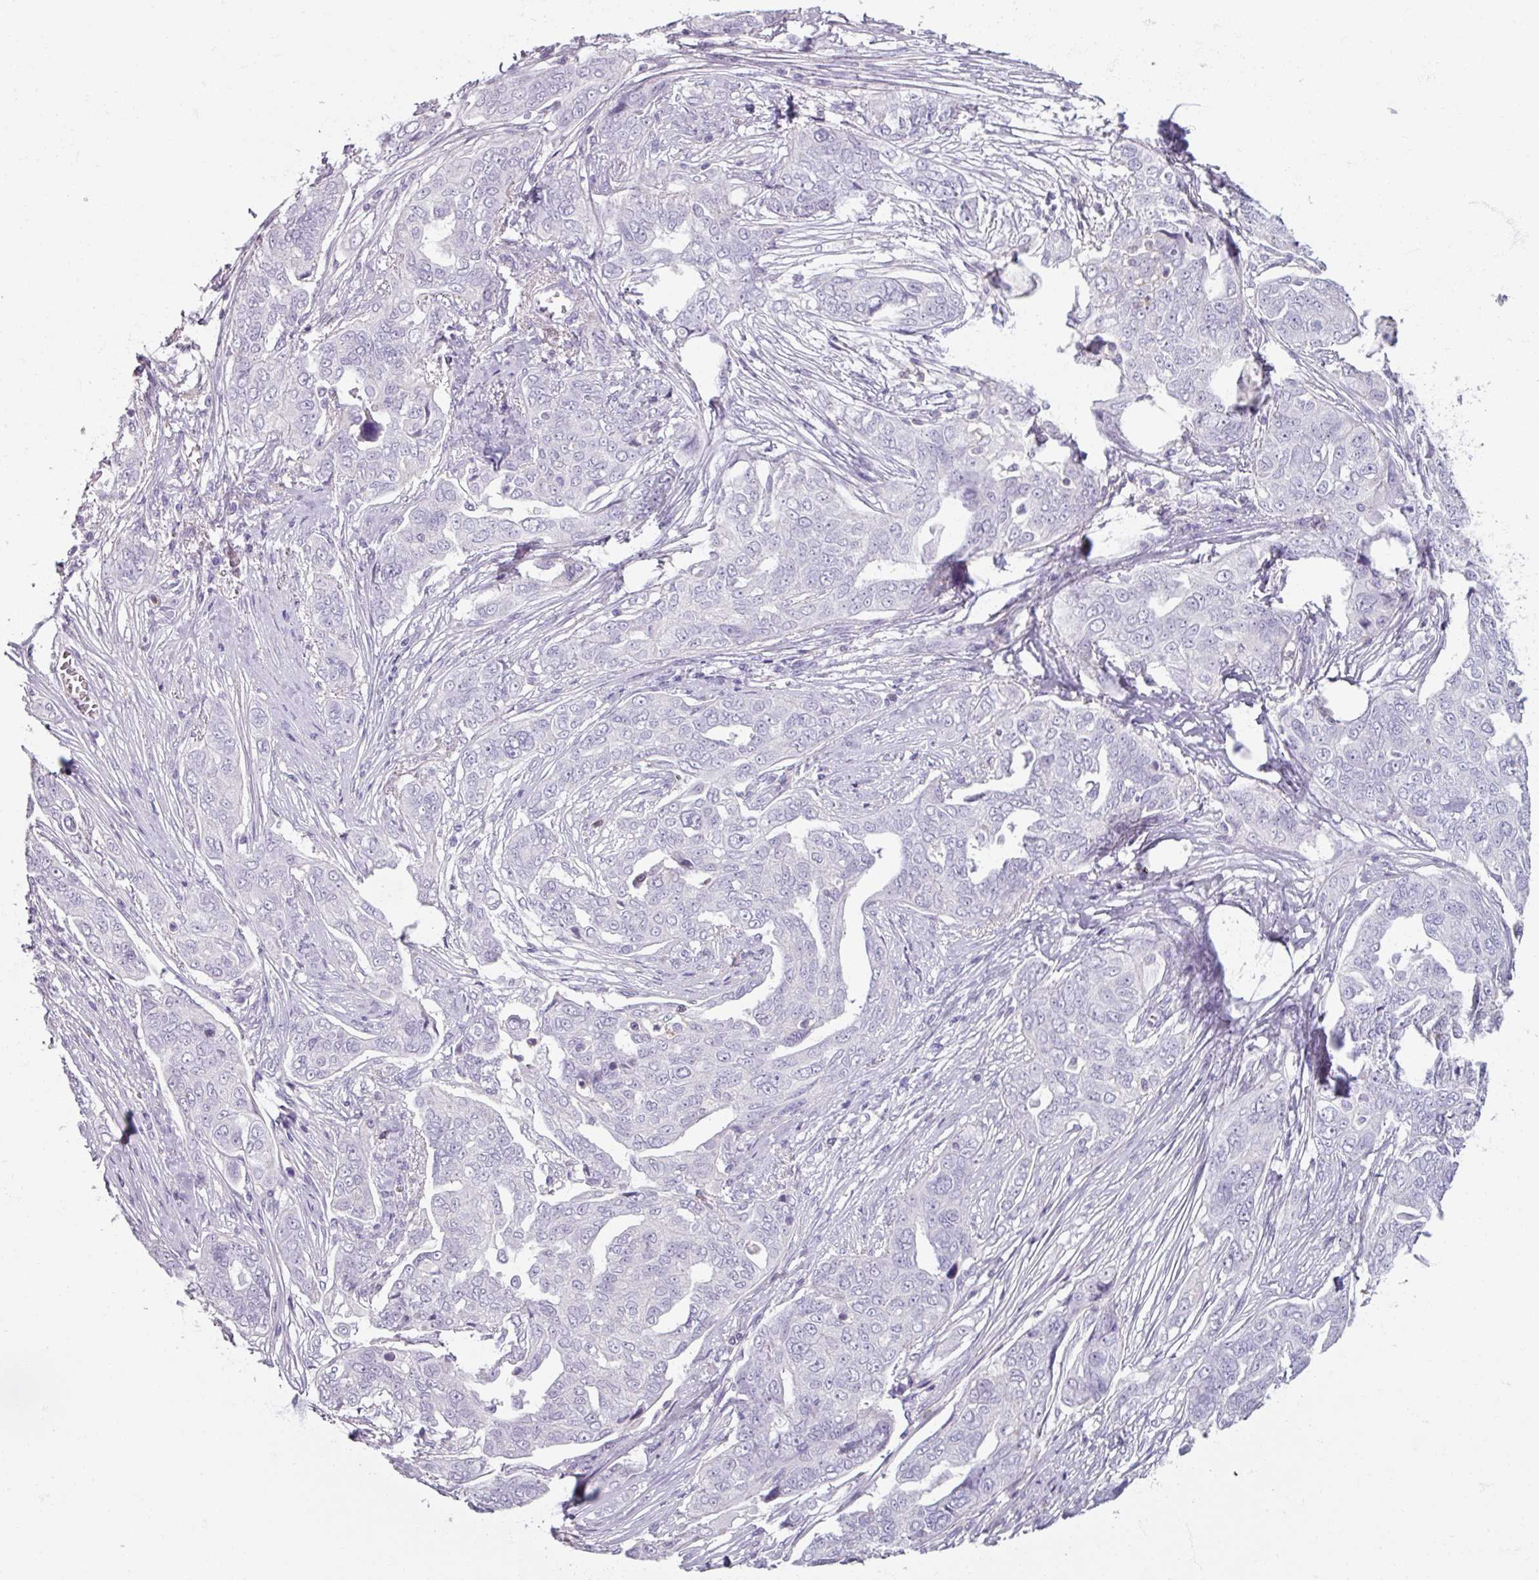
{"staining": {"intensity": "negative", "quantity": "none", "location": "none"}, "tissue": "ovarian cancer", "cell_type": "Tumor cells", "image_type": "cancer", "snomed": [{"axis": "morphology", "description": "Carcinoma, endometroid"}, {"axis": "topography", "description": "Ovary"}], "caption": "High power microscopy photomicrograph of an IHC photomicrograph of ovarian cancer (endometroid carcinoma), revealing no significant expression in tumor cells.", "gene": "PTPRC", "patient": {"sex": "female", "age": 70}}